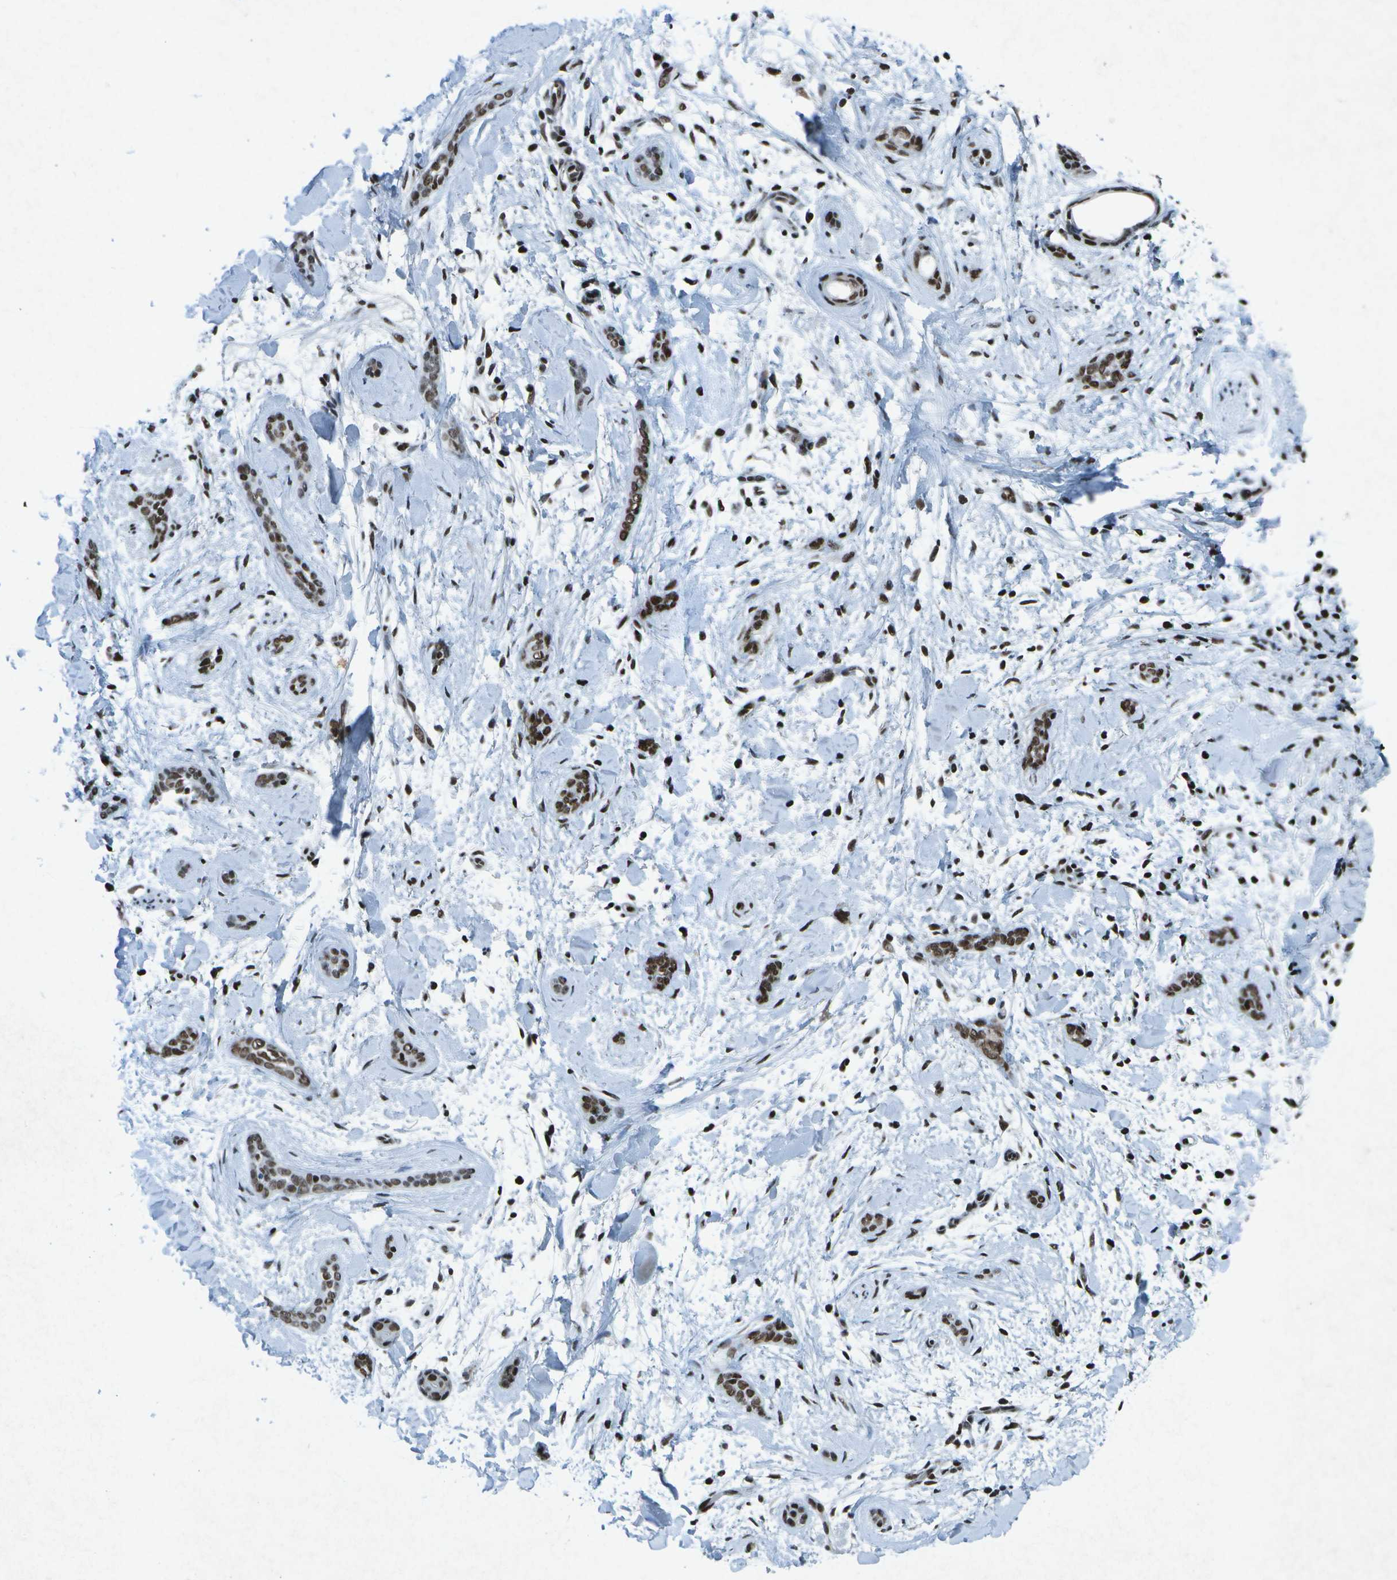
{"staining": {"intensity": "strong", "quantity": ">75%", "location": "nuclear"}, "tissue": "skin cancer", "cell_type": "Tumor cells", "image_type": "cancer", "snomed": [{"axis": "morphology", "description": "Basal cell carcinoma"}, {"axis": "morphology", "description": "Adnexal tumor, benign"}, {"axis": "topography", "description": "Skin"}], "caption": "Tumor cells display high levels of strong nuclear expression in approximately >75% of cells in human benign adnexal tumor (skin).", "gene": "MTA2", "patient": {"sex": "female", "age": 42}}